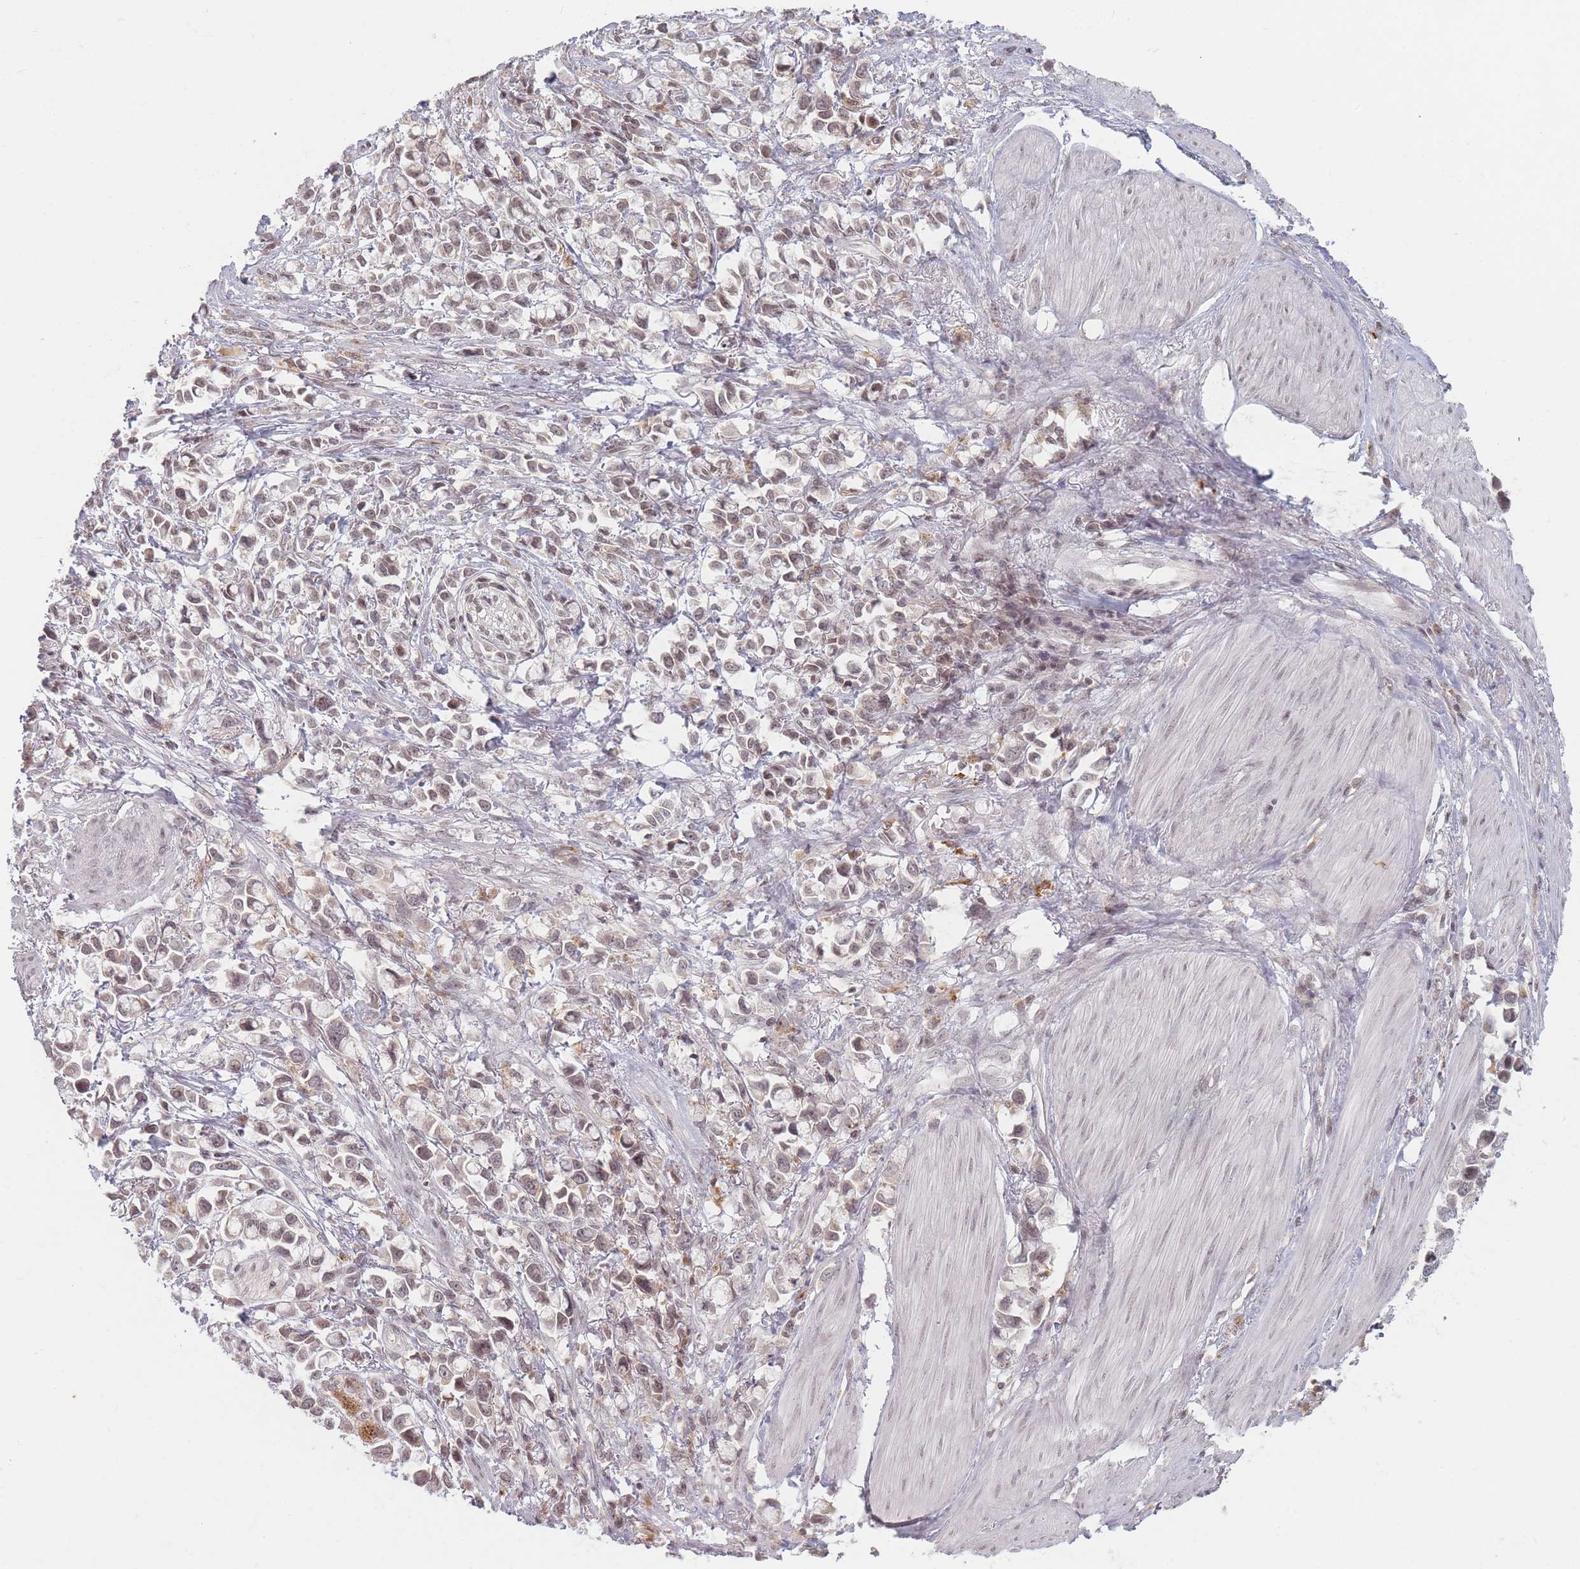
{"staining": {"intensity": "weak", "quantity": ">75%", "location": "nuclear"}, "tissue": "stomach cancer", "cell_type": "Tumor cells", "image_type": "cancer", "snomed": [{"axis": "morphology", "description": "Adenocarcinoma, NOS"}, {"axis": "topography", "description": "Stomach"}], "caption": "An IHC micrograph of neoplastic tissue is shown. Protein staining in brown shows weak nuclear positivity in stomach cancer within tumor cells. (brown staining indicates protein expression, while blue staining denotes nuclei).", "gene": "SPATA45", "patient": {"sex": "female", "age": 81}}